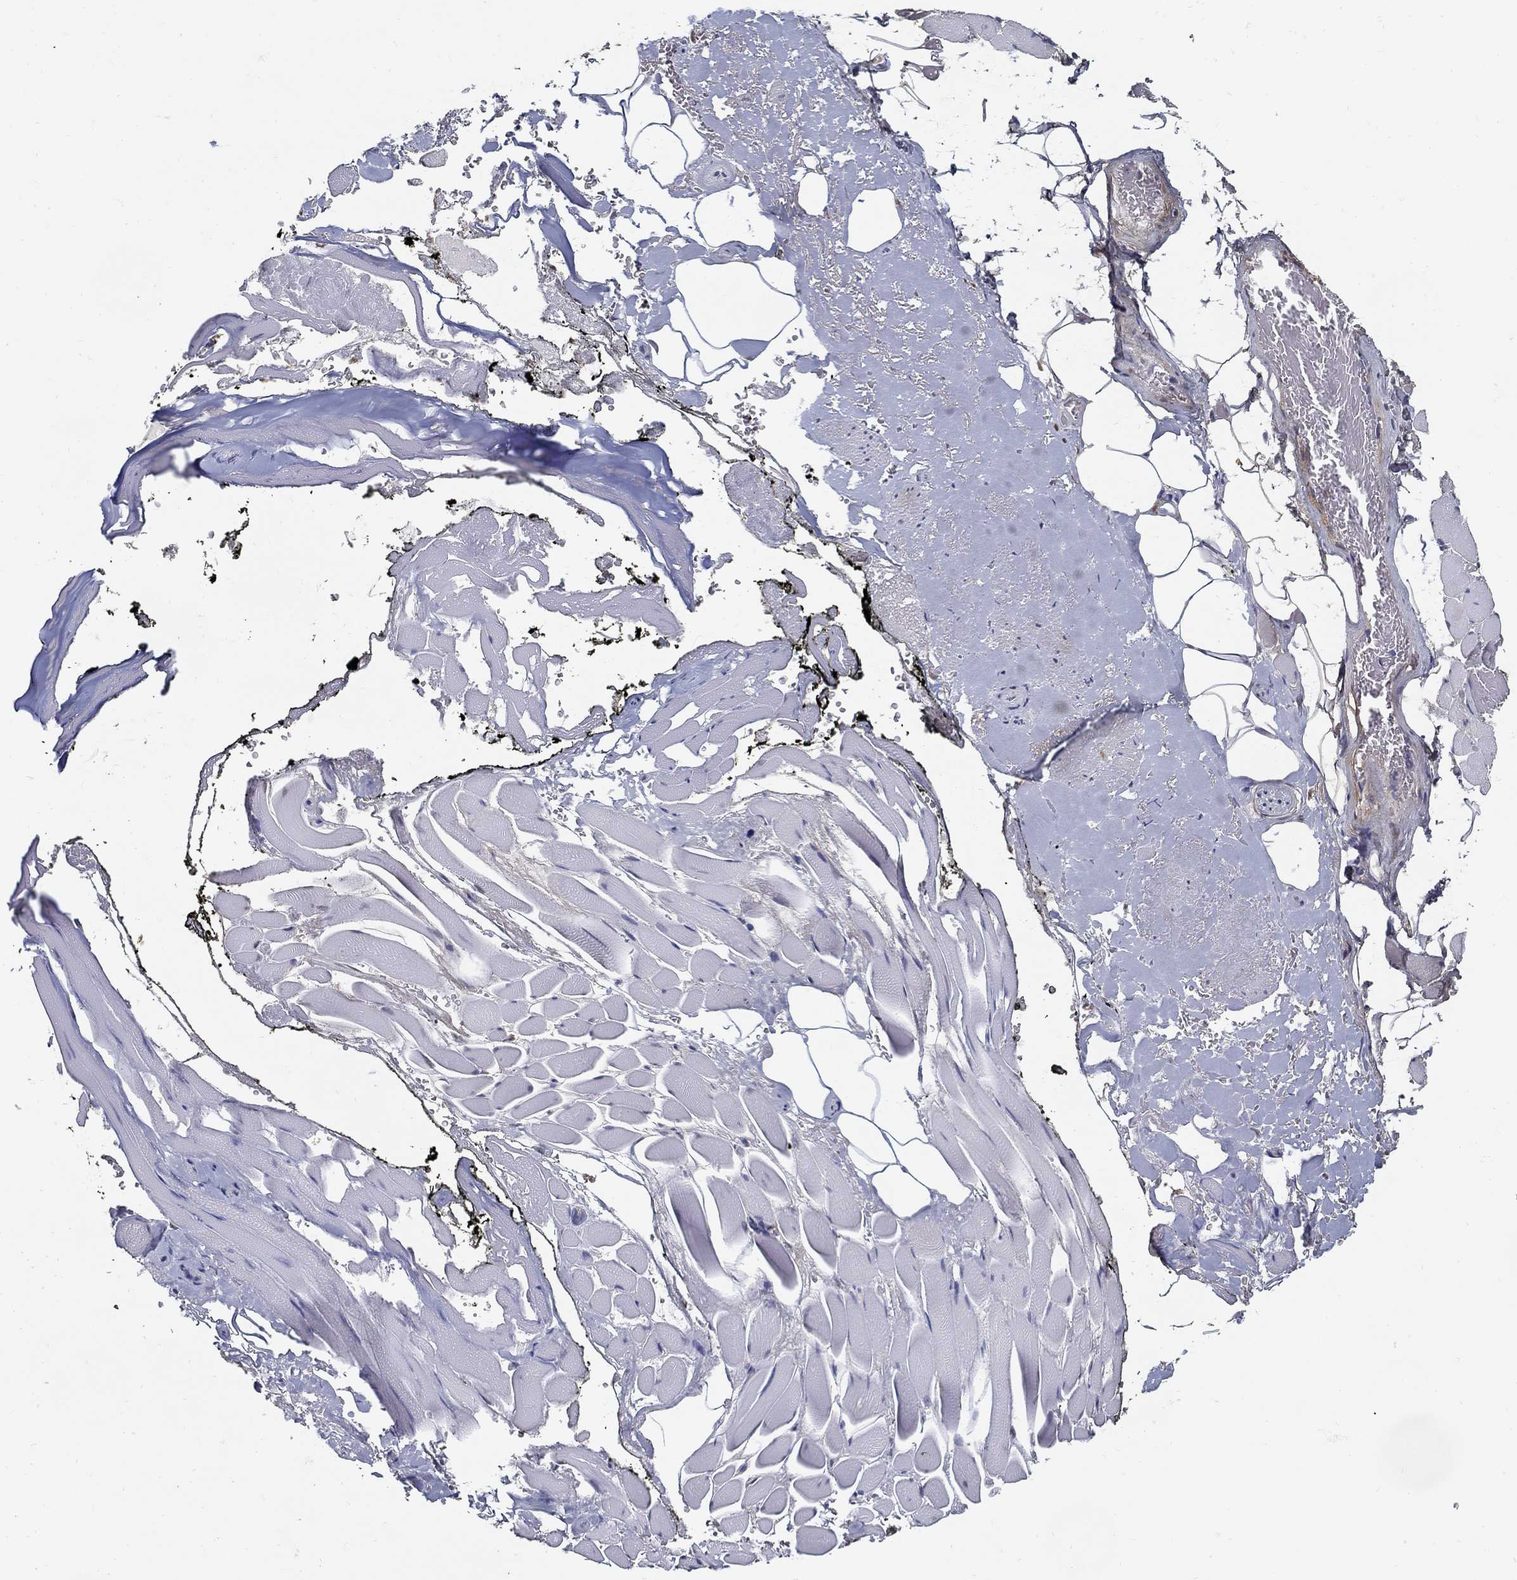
{"staining": {"intensity": "negative", "quantity": "none", "location": "none"}, "tissue": "adipose tissue", "cell_type": "Adipocytes", "image_type": "normal", "snomed": [{"axis": "morphology", "description": "Normal tissue, NOS"}, {"axis": "topography", "description": "Anal"}, {"axis": "topography", "description": "Peripheral nerve tissue"}], "caption": "The immunohistochemistry (IHC) image has no significant positivity in adipocytes of adipose tissue.", "gene": "TGFBI", "patient": {"sex": "male", "age": 53}}